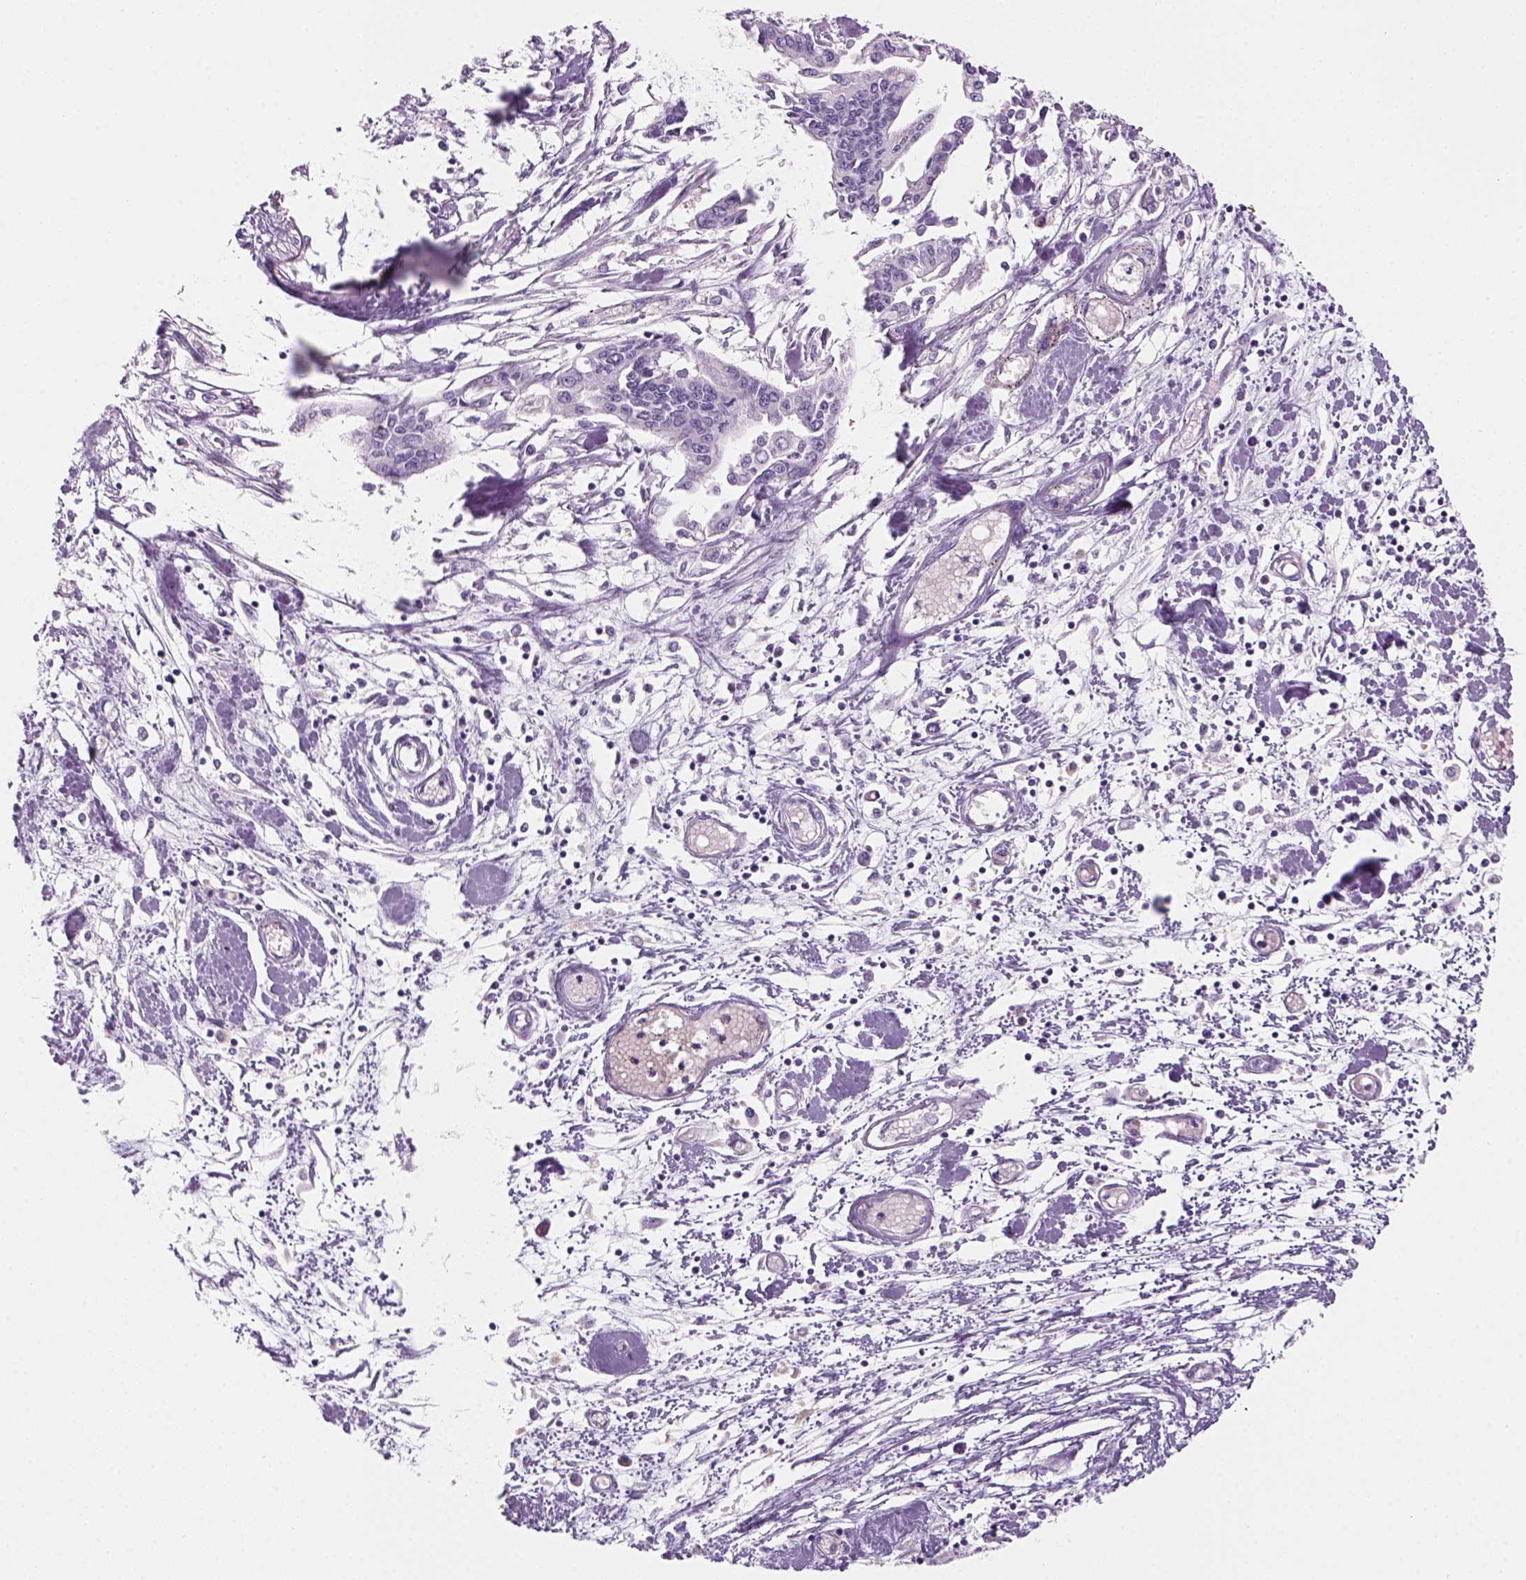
{"staining": {"intensity": "negative", "quantity": "none", "location": "none"}, "tissue": "pancreatic cancer", "cell_type": "Tumor cells", "image_type": "cancer", "snomed": [{"axis": "morphology", "description": "Adenocarcinoma, NOS"}, {"axis": "topography", "description": "Pancreas"}], "caption": "This is an immunohistochemistry micrograph of pancreatic cancer. There is no positivity in tumor cells.", "gene": "KRTAP11-1", "patient": {"sex": "male", "age": 60}}